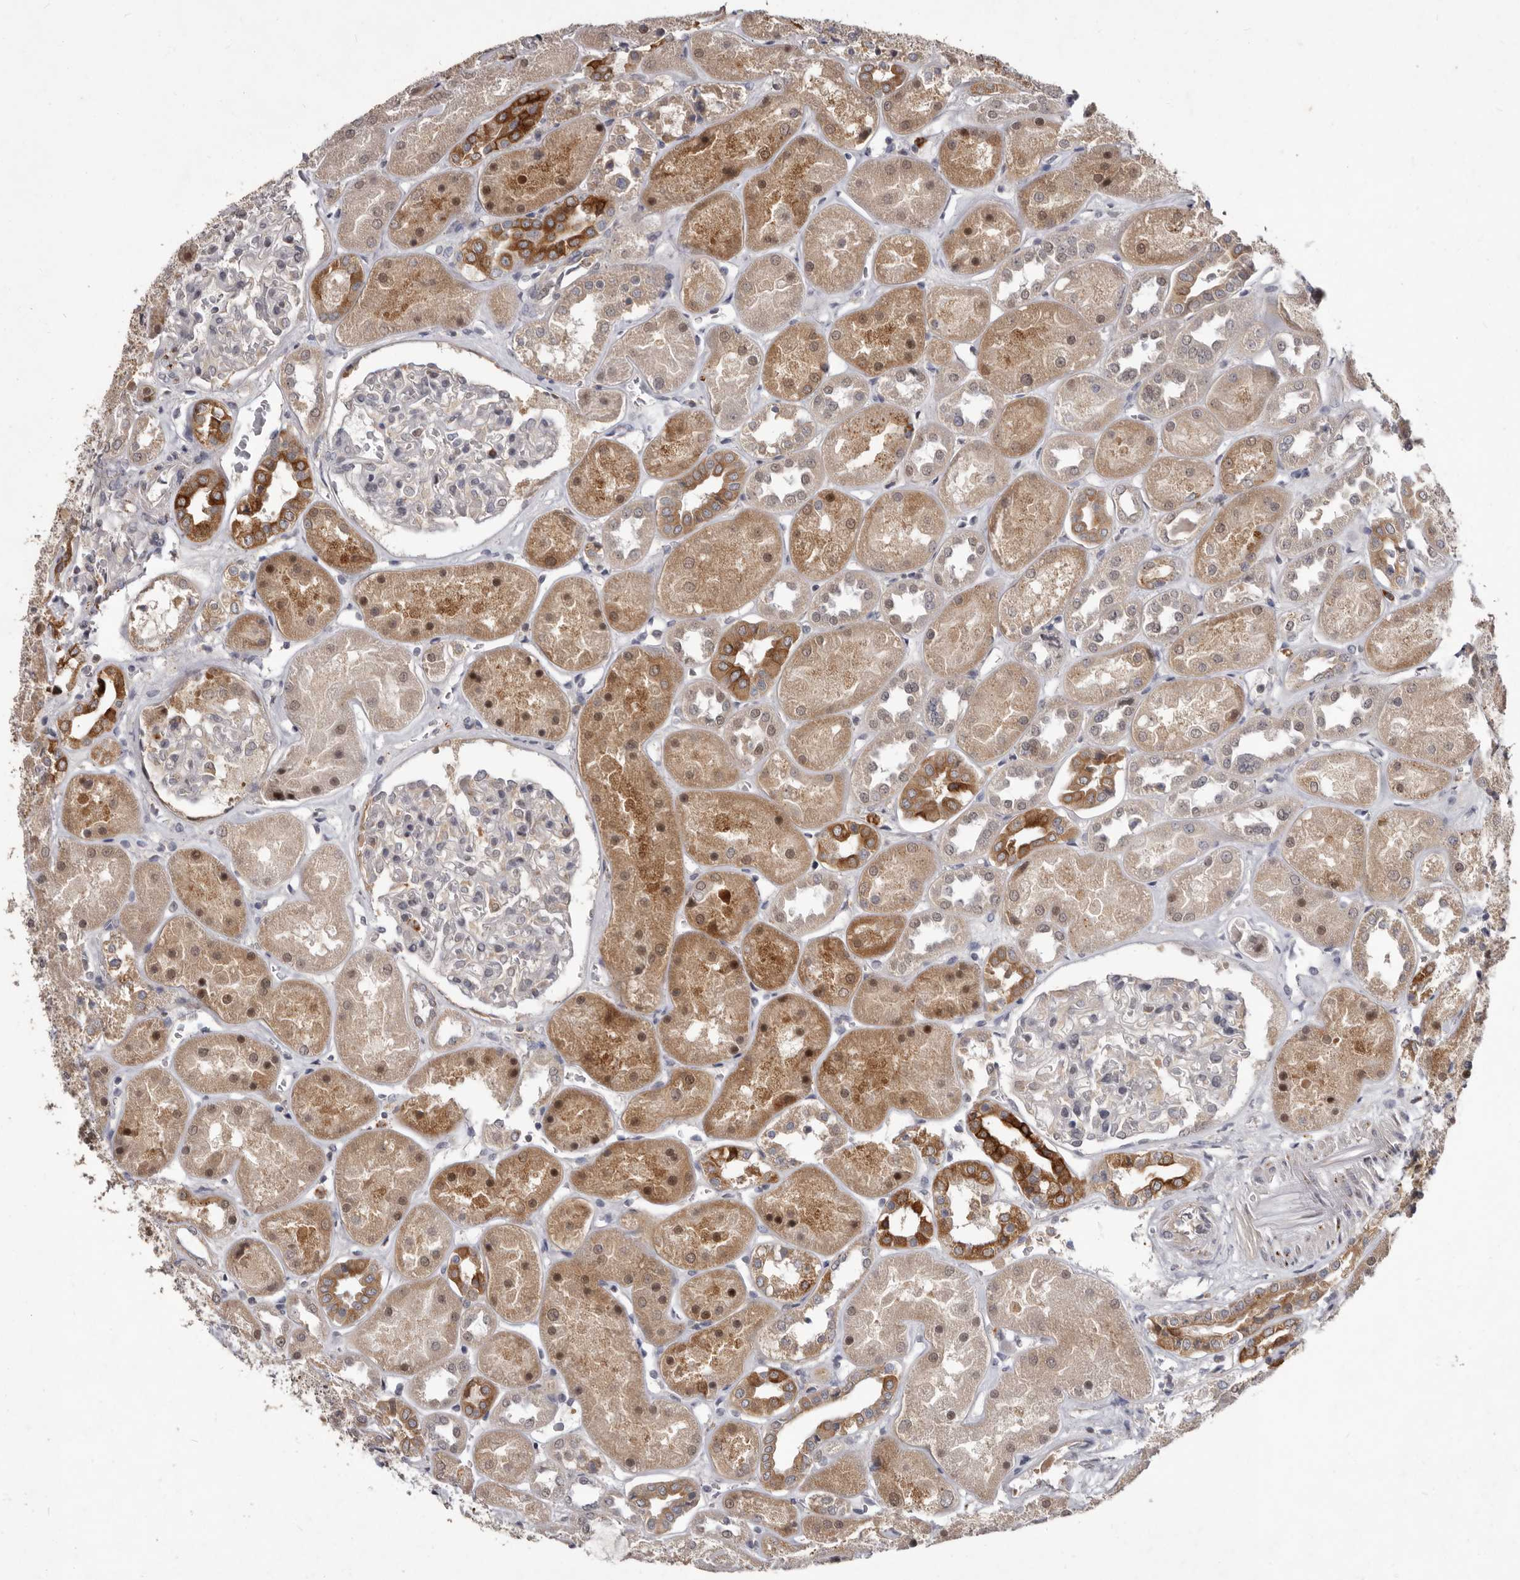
{"staining": {"intensity": "negative", "quantity": "none", "location": "none"}, "tissue": "kidney", "cell_type": "Cells in glomeruli", "image_type": "normal", "snomed": [{"axis": "morphology", "description": "Normal tissue, NOS"}, {"axis": "topography", "description": "Kidney"}], "caption": "High power microscopy photomicrograph of an immunohistochemistry (IHC) photomicrograph of benign kidney, revealing no significant positivity in cells in glomeruli. (DAB immunohistochemistry visualized using brightfield microscopy, high magnification).", "gene": "ACLY", "patient": {"sex": "male", "age": 70}}